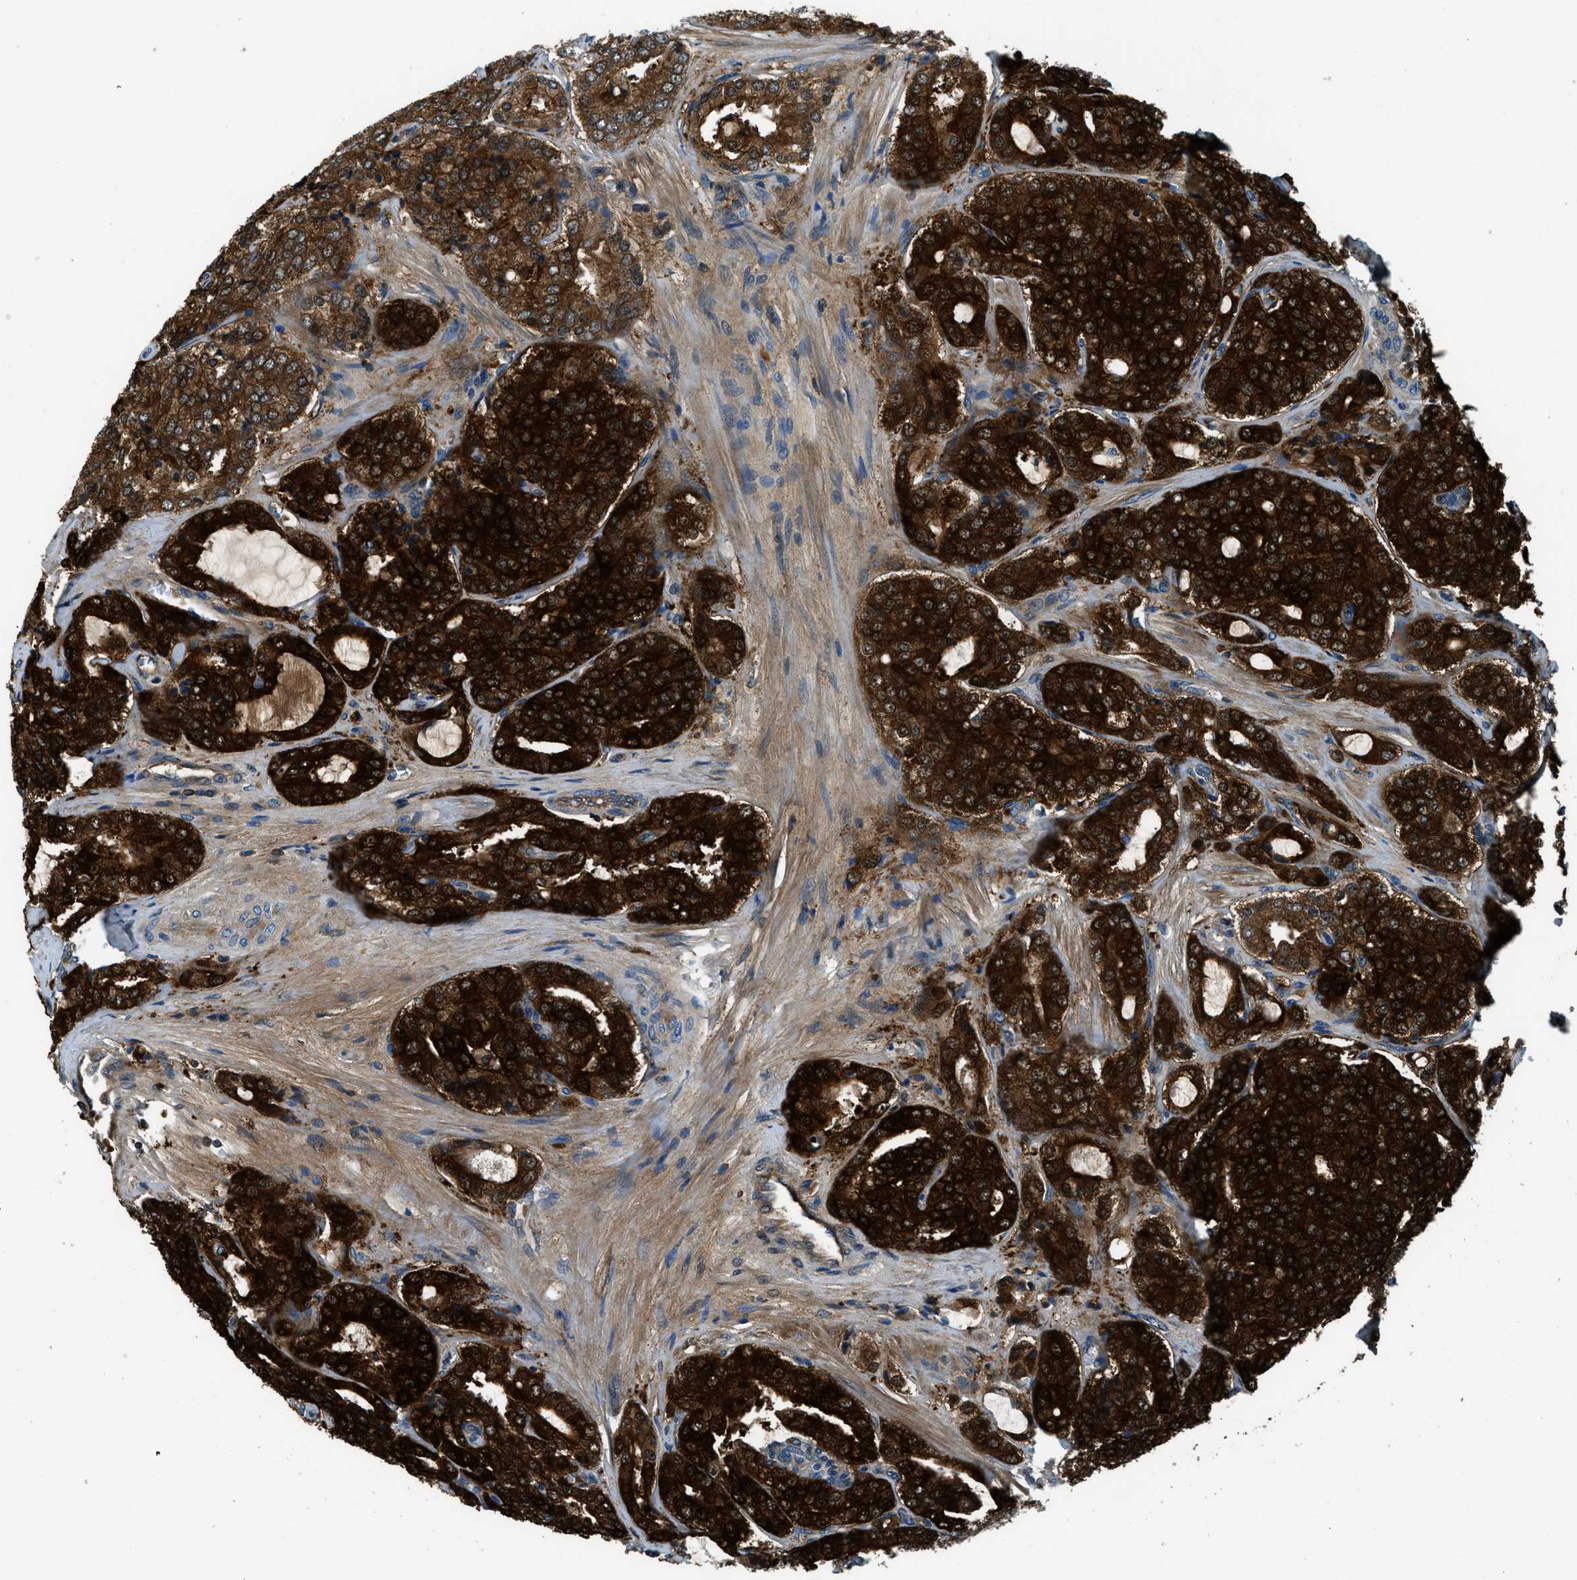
{"staining": {"intensity": "strong", "quantity": ">75%", "location": "cytoplasmic/membranous"}, "tissue": "prostate cancer", "cell_type": "Tumor cells", "image_type": "cancer", "snomed": [{"axis": "morphology", "description": "Adenocarcinoma, High grade"}, {"axis": "topography", "description": "Prostate"}], "caption": "Tumor cells demonstrate high levels of strong cytoplasmic/membranous positivity in approximately >75% of cells in adenocarcinoma (high-grade) (prostate). (Stains: DAB (3,3'-diaminobenzidine) in brown, nuclei in blue, Microscopy: brightfield microscopy at high magnification).", "gene": "HEBP2", "patient": {"sex": "male", "age": 65}}